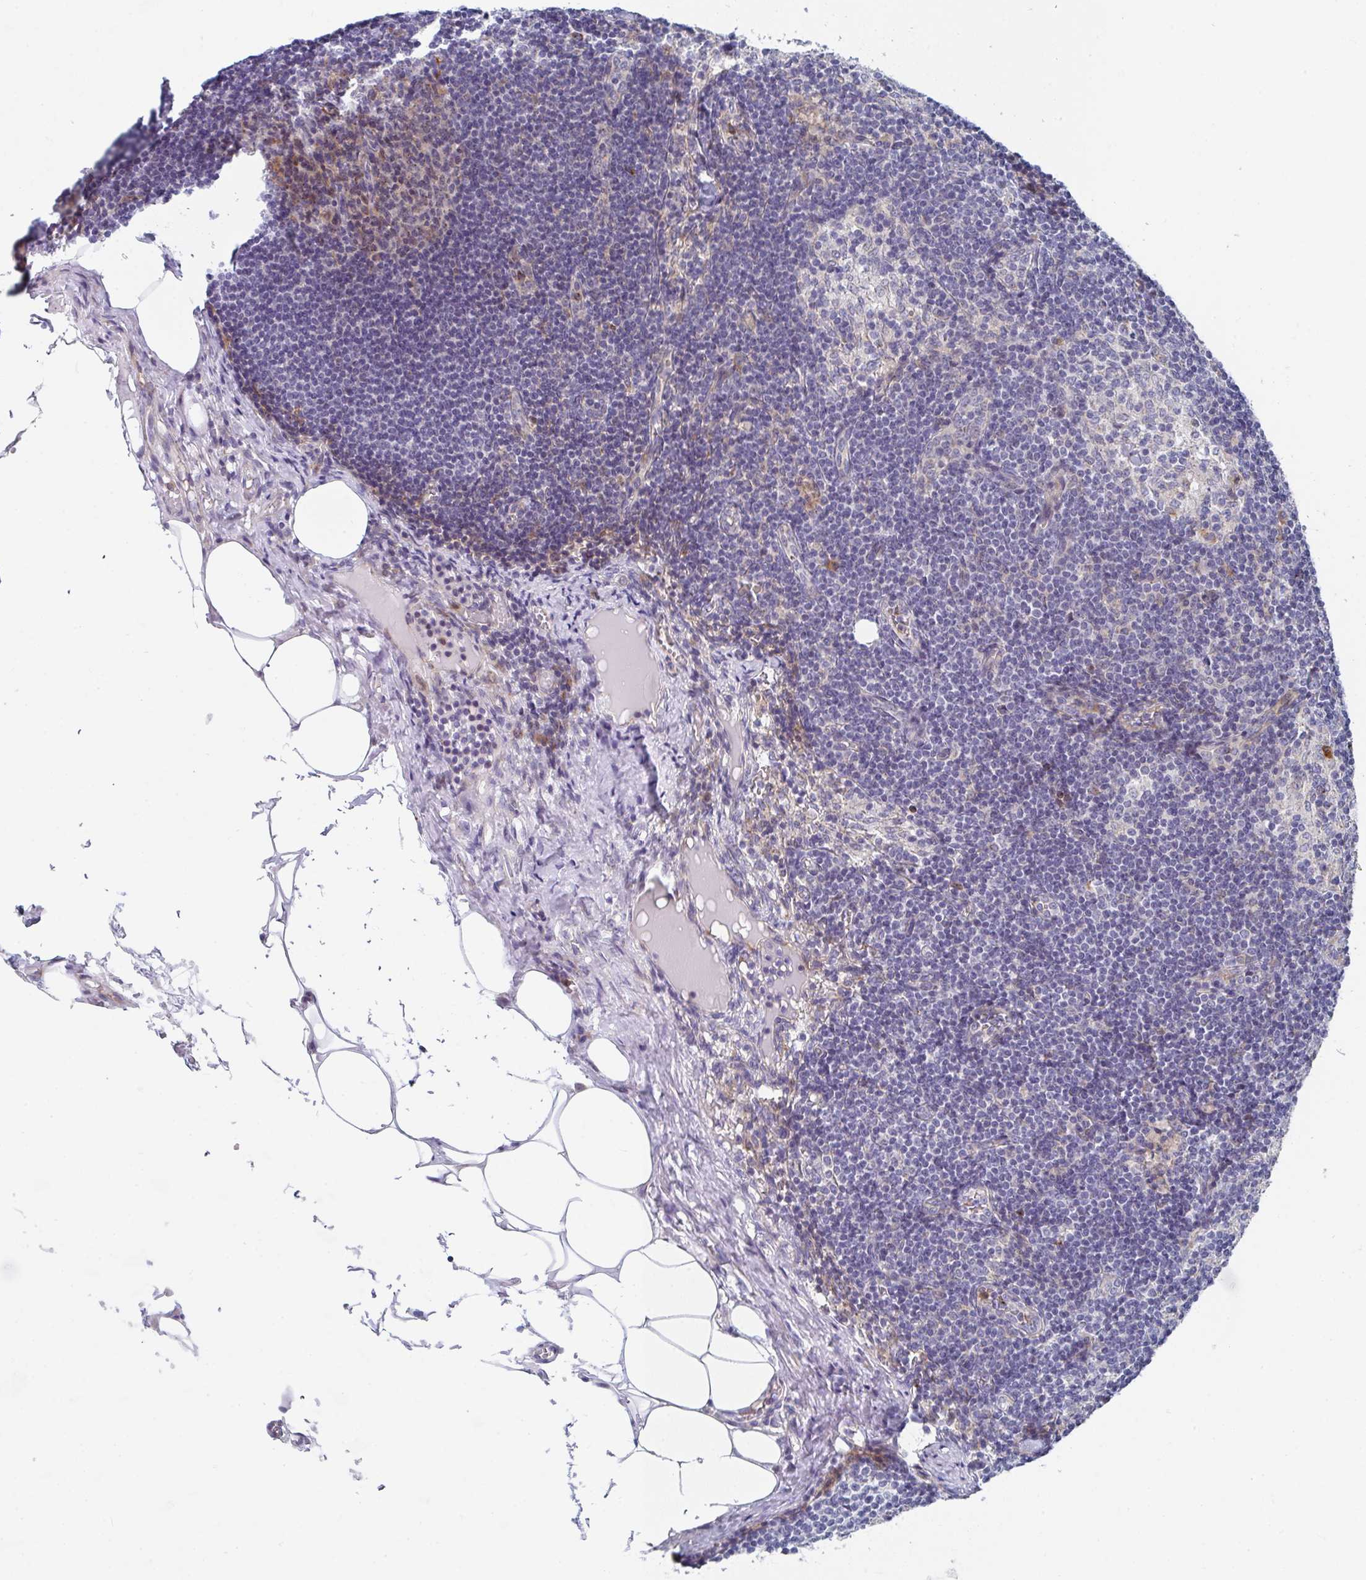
{"staining": {"intensity": "weak", "quantity": "25%-75%", "location": "cytoplasmic/membranous"}, "tissue": "lymph node", "cell_type": "Germinal center cells", "image_type": "normal", "snomed": [{"axis": "morphology", "description": "Normal tissue, NOS"}, {"axis": "topography", "description": "Lymph node"}], "caption": "Immunohistochemical staining of benign human lymph node demonstrates weak cytoplasmic/membranous protein expression in approximately 25%-75% of germinal center cells.", "gene": "KLHL33", "patient": {"sex": "female", "age": 31}}